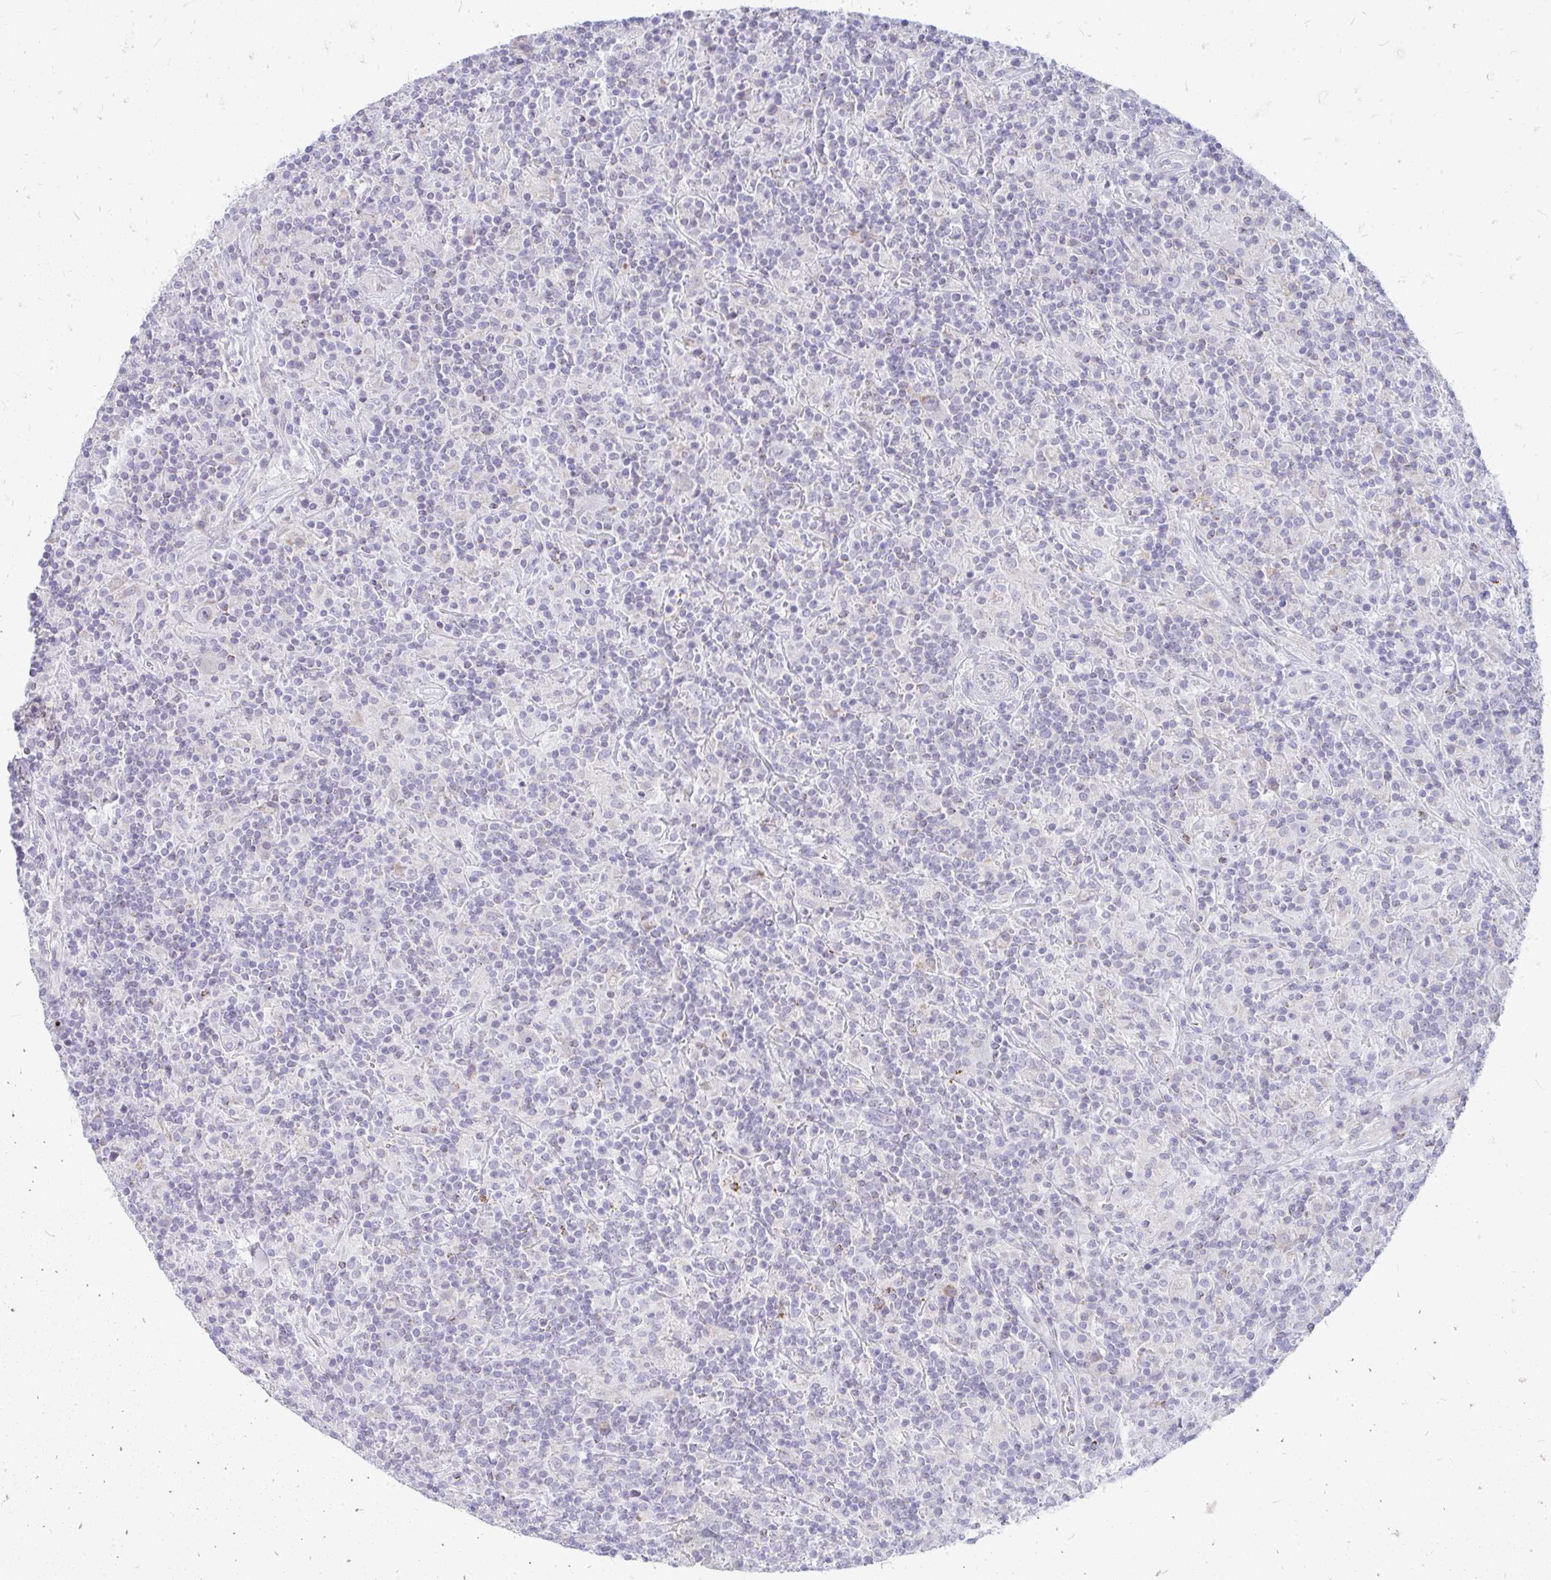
{"staining": {"intensity": "negative", "quantity": "none", "location": "none"}, "tissue": "lymphoma", "cell_type": "Tumor cells", "image_type": "cancer", "snomed": [{"axis": "morphology", "description": "Hodgkin's disease, NOS"}, {"axis": "topography", "description": "Lymph node"}], "caption": "IHC micrograph of Hodgkin's disease stained for a protein (brown), which reveals no staining in tumor cells.", "gene": "TSPEAR", "patient": {"sex": "male", "age": 70}}